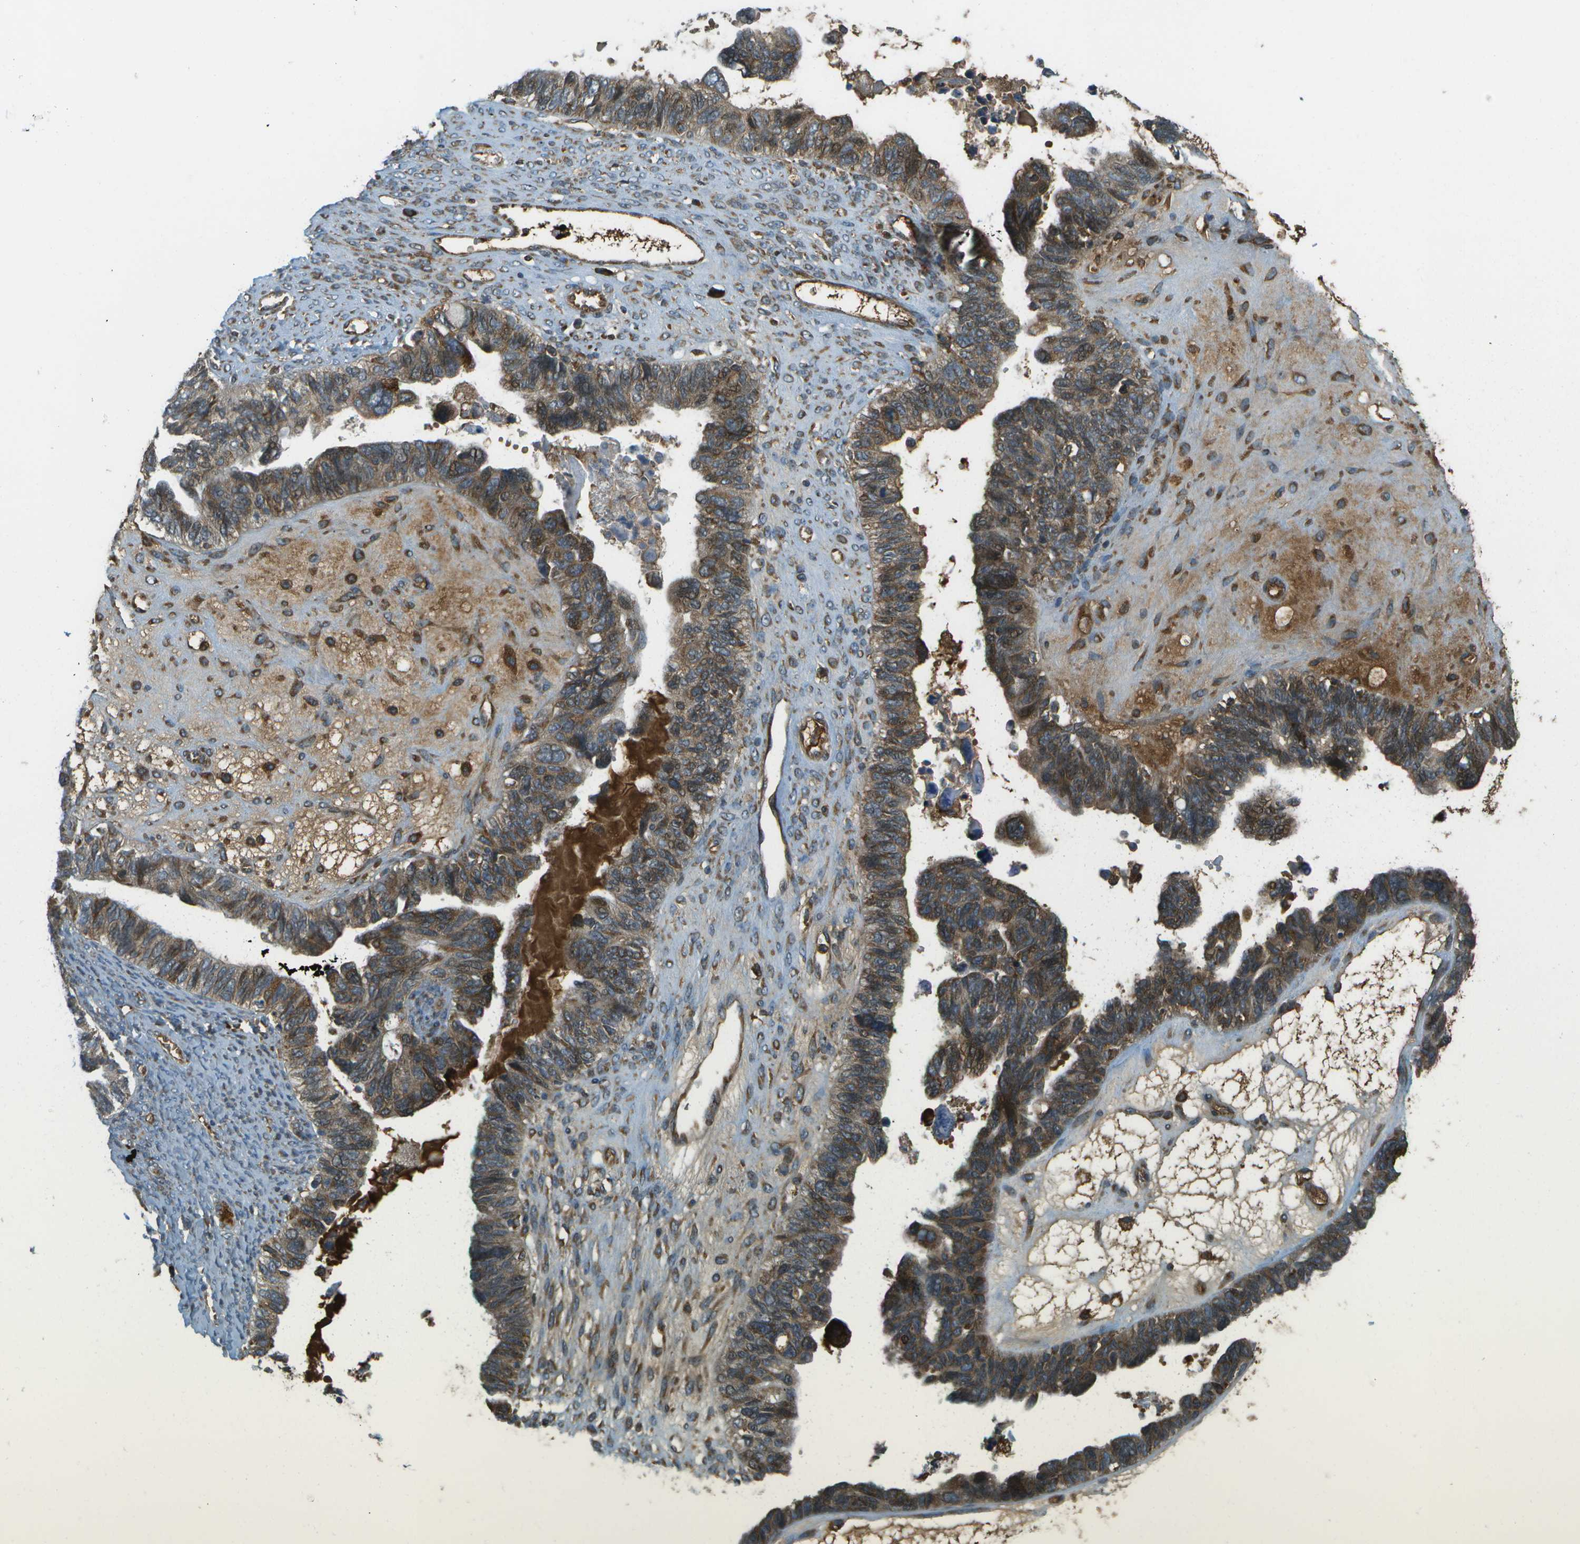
{"staining": {"intensity": "moderate", "quantity": ">75%", "location": "cytoplasmic/membranous"}, "tissue": "ovarian cancer", "cell_type": "Tumor cells", "image_type": "cancer", "snomed": [{"axis": "morphology", "description": "Cystadenocarcinoma, serous, NOS"}, {"axis": "topography", "description": "Ovary"}], "caption": "Immunohistochemical staining of human ovarian cancer (serous cystadenocarcinoma) shows moderate cytoplasmic/membranous protein staining in about >75% of tumor cells. The staining is performed using DAB (3,3'-diaminobenzidine) brown chromogen to label protein expression. The nuclei are counter-stained blue using hematoxylin.", "gene": "USP30", "patient": {"sex": "female", "age": 79}}